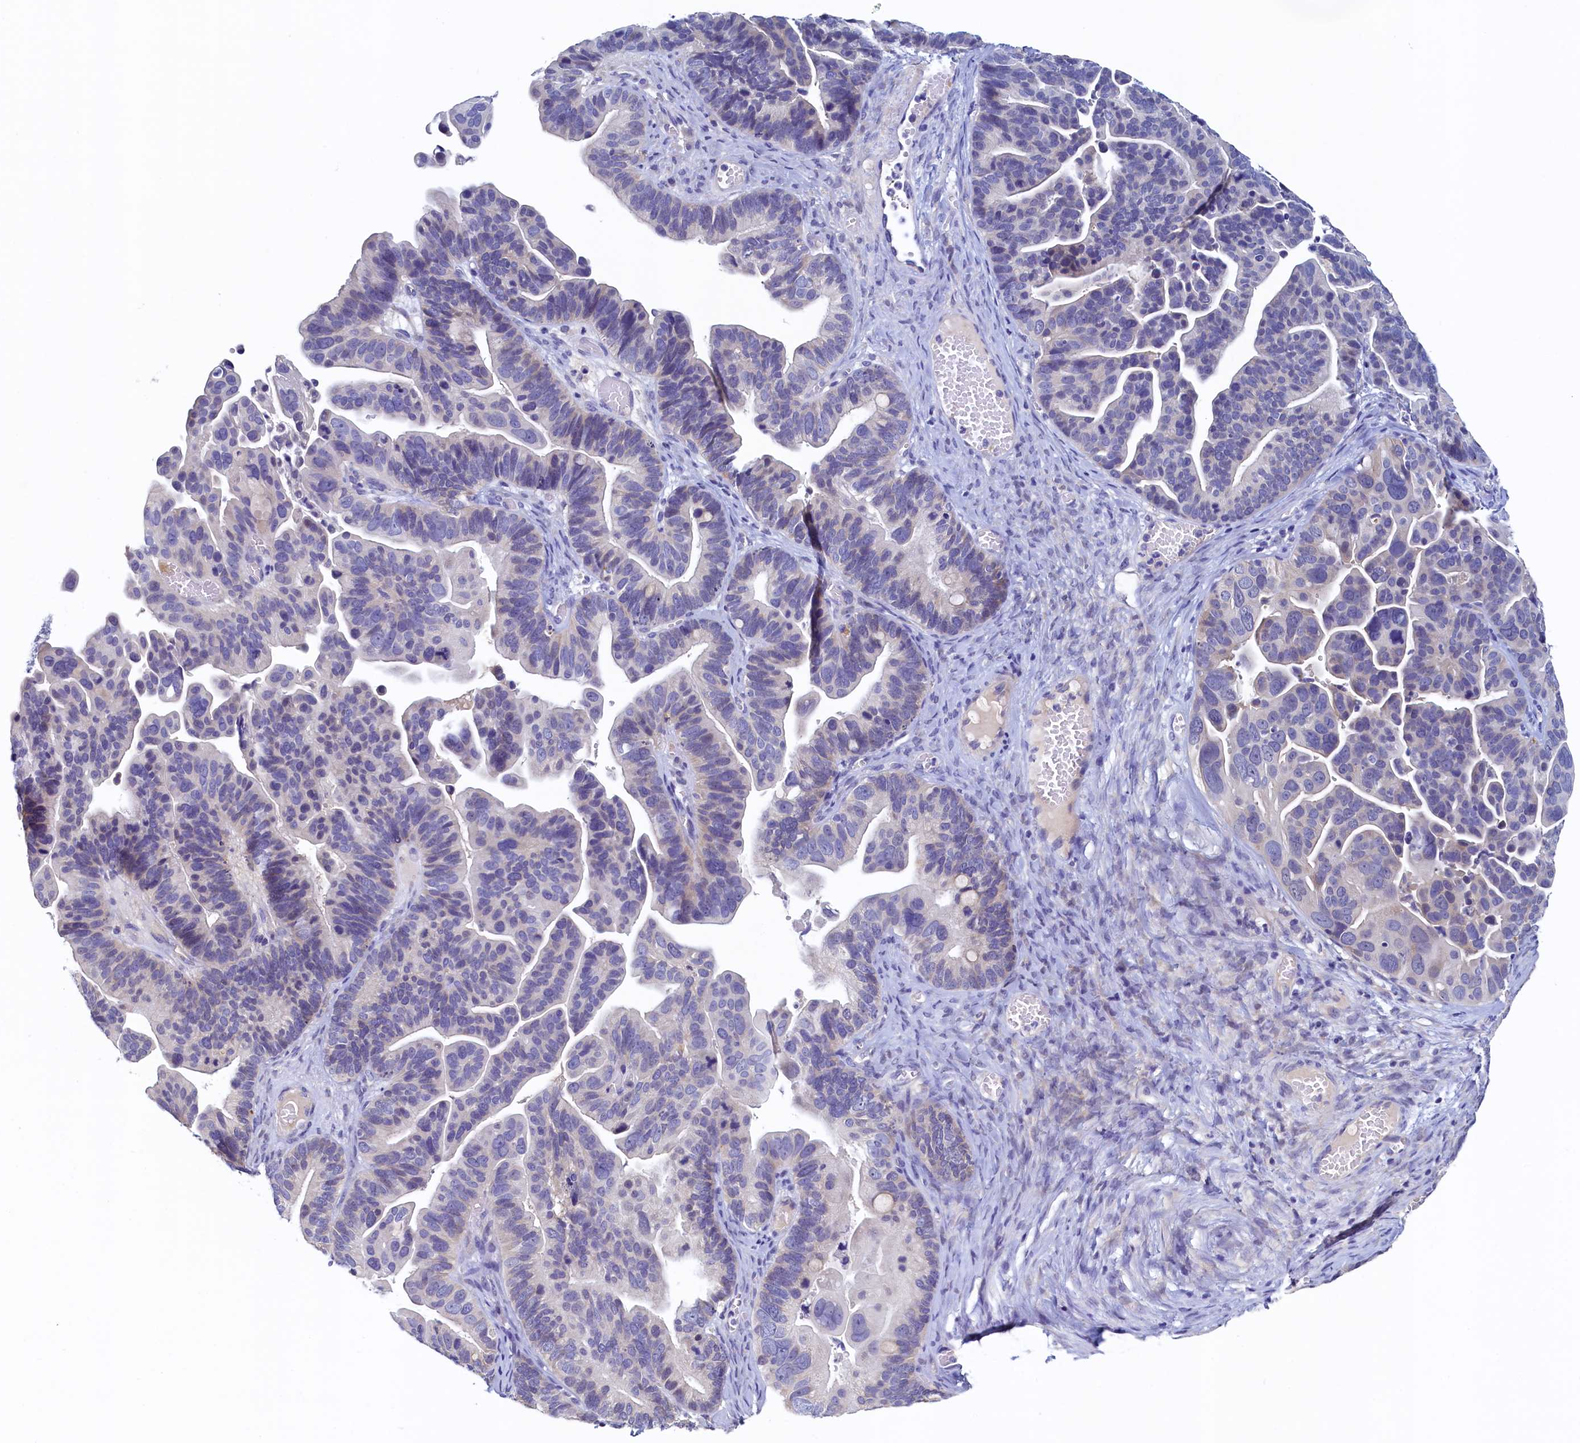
{"staining": {"intensity": "negative", "quantity": "none", "location": "none"}, "tissue": "ovarian cancer", "cell_type": "Tumor cells", "image_type": "cancer", "snomed": [{"axis": "morphology", "description": "Cystadenocarcinoma, serous, NOS"}, {"axis": "topography", "description": "Ovary"}], "caption": "A photomicrograph of ovarian serous cystadenocarcinoma stained for a protein exhibits no brown staining in tumor cells.", "gene": "DTD1", "patient": {"sex": "female", "age": 56}}